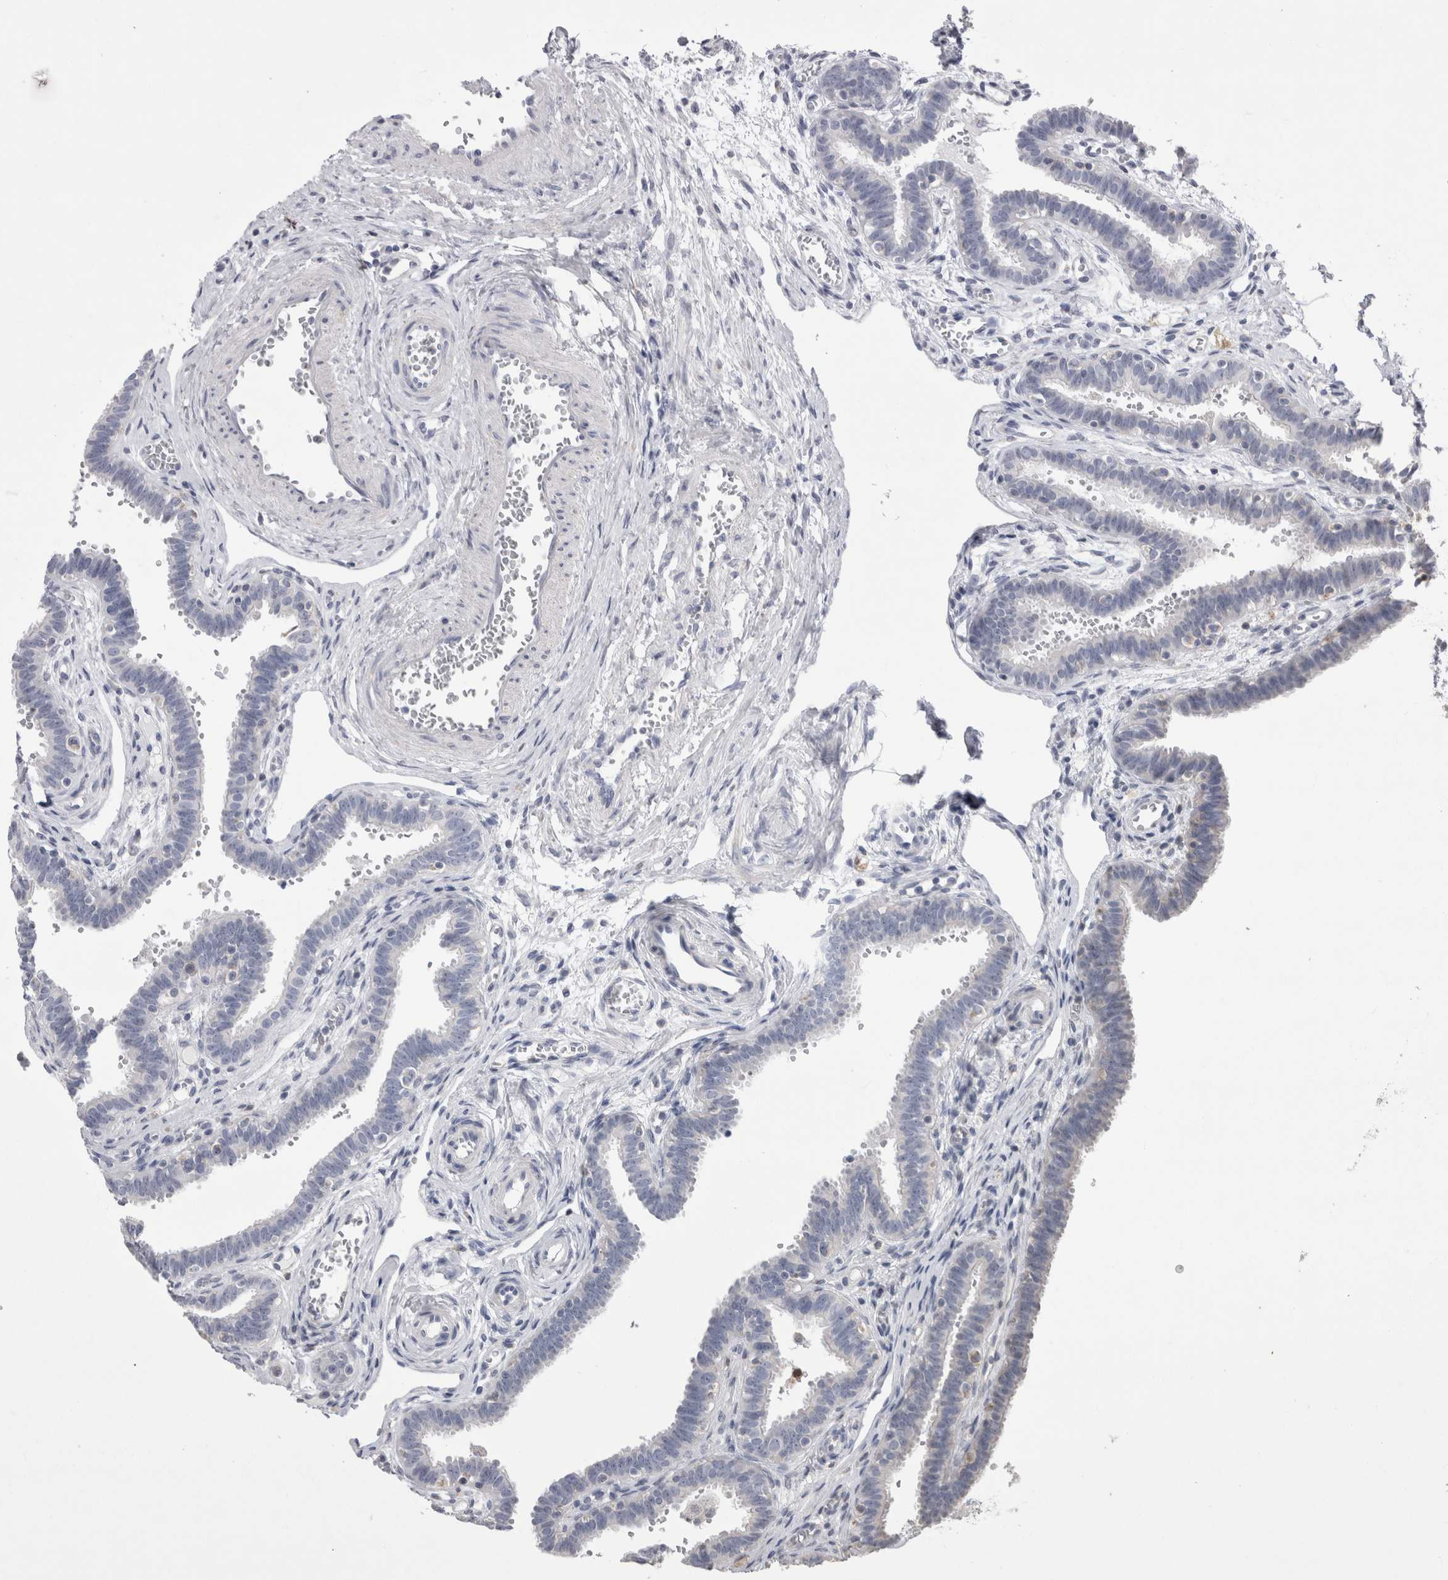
{"staining": {"intensity": "negative", "quantity": "none", "location": "none"}, "tissue": "fallopian tube", "cell_type": "Glandular cells", "image_type": "normal", "snomed": [{"axis": "morphology", "description": "Normal tissue, NOS"}, {"axis": "topography", "description": "Fallopian tube"}, {"axis": "topography", "description": "Placenta"}], "caption": "Protein analysis of unremarkable fallopian tube shows no significant staining in glandular cells. (DAB IHC, high magnification).", "gene": "AGMAT", "patient": {"sex": "female", "age": 32}}